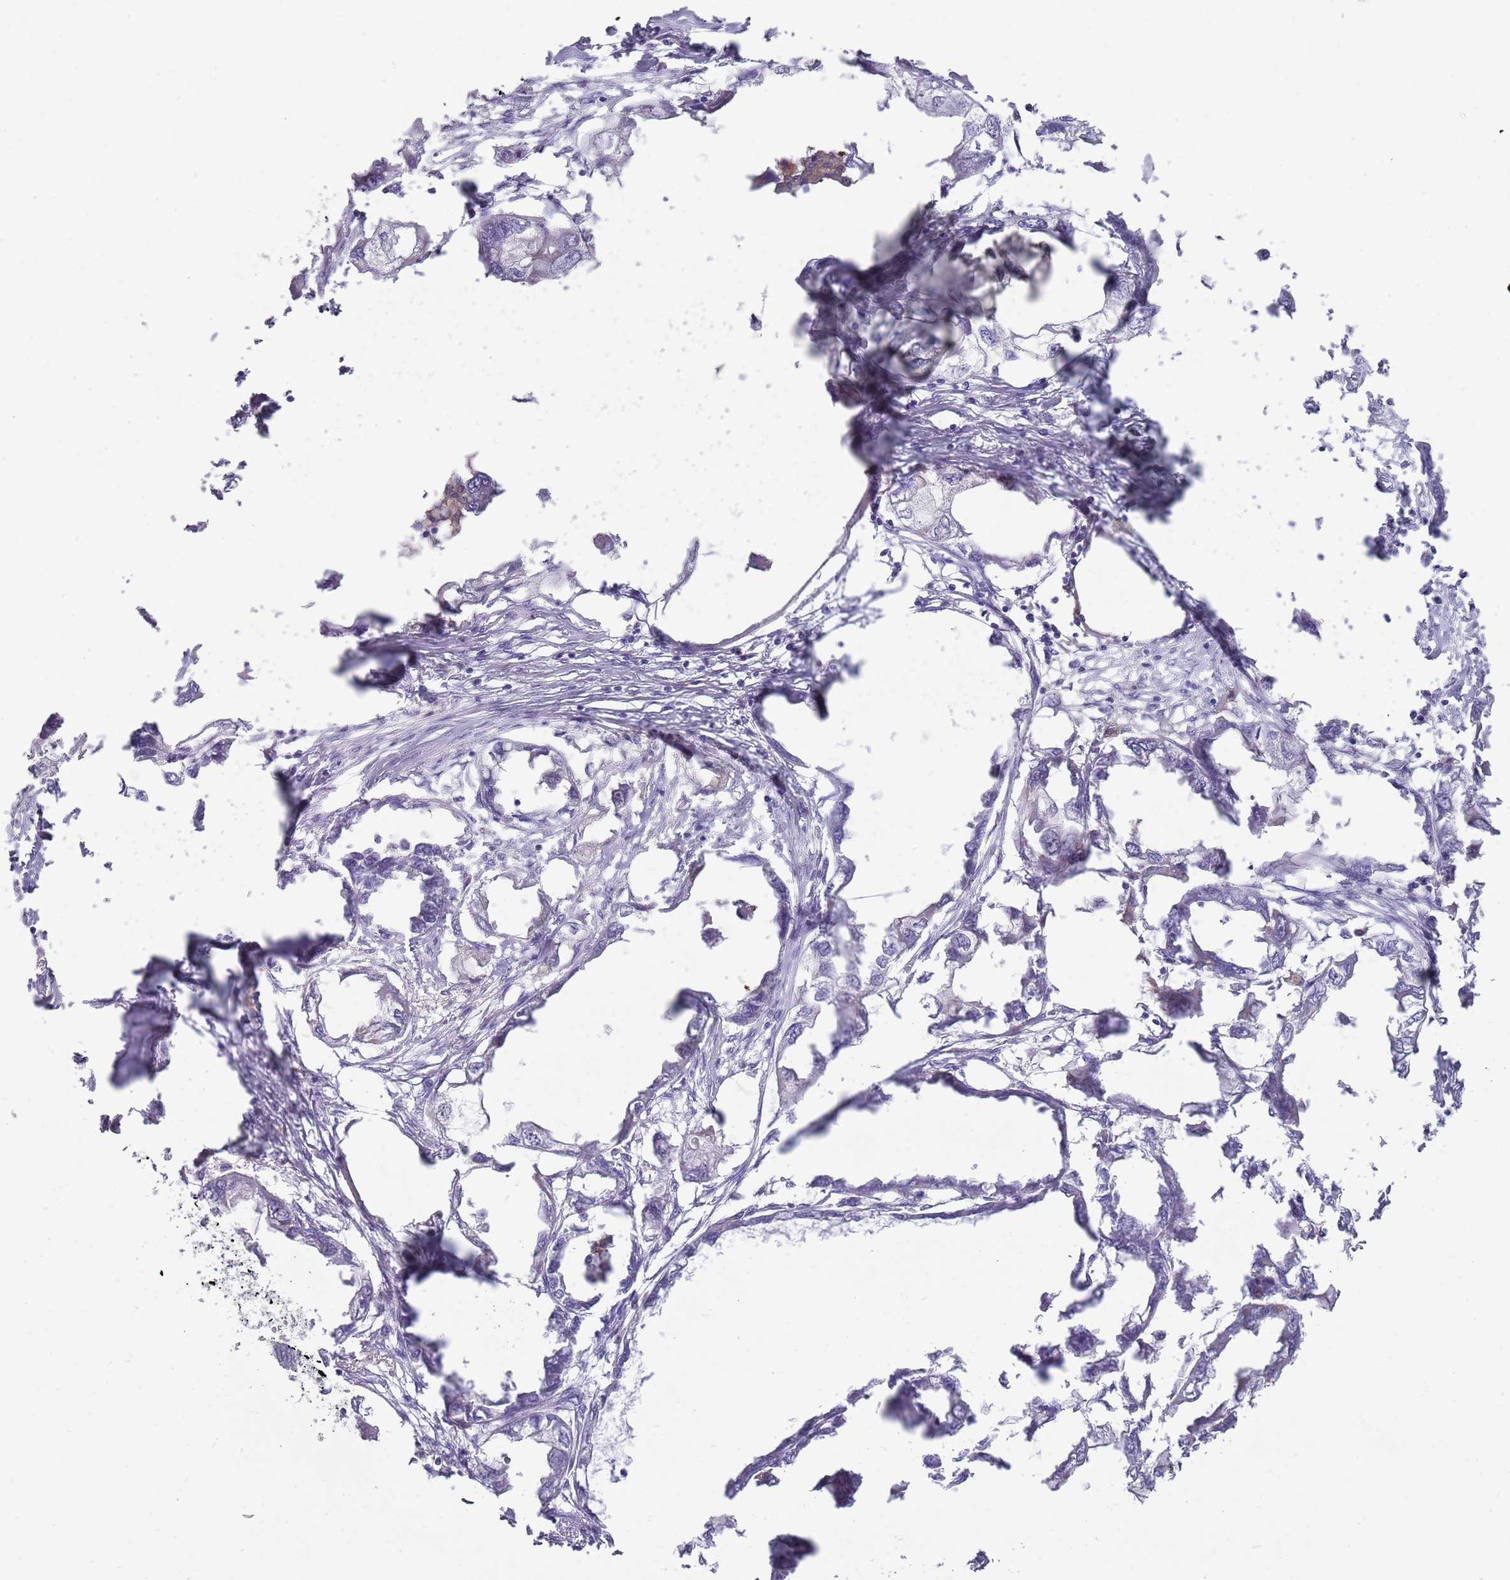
{"staining": {"intensity": "negative", "quantity": "none", "location": "none"}, "tissue": "endometrial cancer", "cell_type": "Tumor cells", "image_type": "cancer", "snomed": [{"axis": "morphology", "description": "Adenocarcinoma, NOS"}, {"axis": "morphology", "description": "Adenocarcinoma, metastatic, NOS"}, {"axis": "topography", "description": "Adipose tissue"}, {"axis": "topography", "description": "Endometrium"}], "caption": "Immunohistochemistry (IHC) micrograph of endometrial metastatic adenocarcinoma stained for a protein (brown), which exhibits no staining in tumor cells.", "gene": "DIPK1C", "patient": {"sex": "female", "age": 67}}